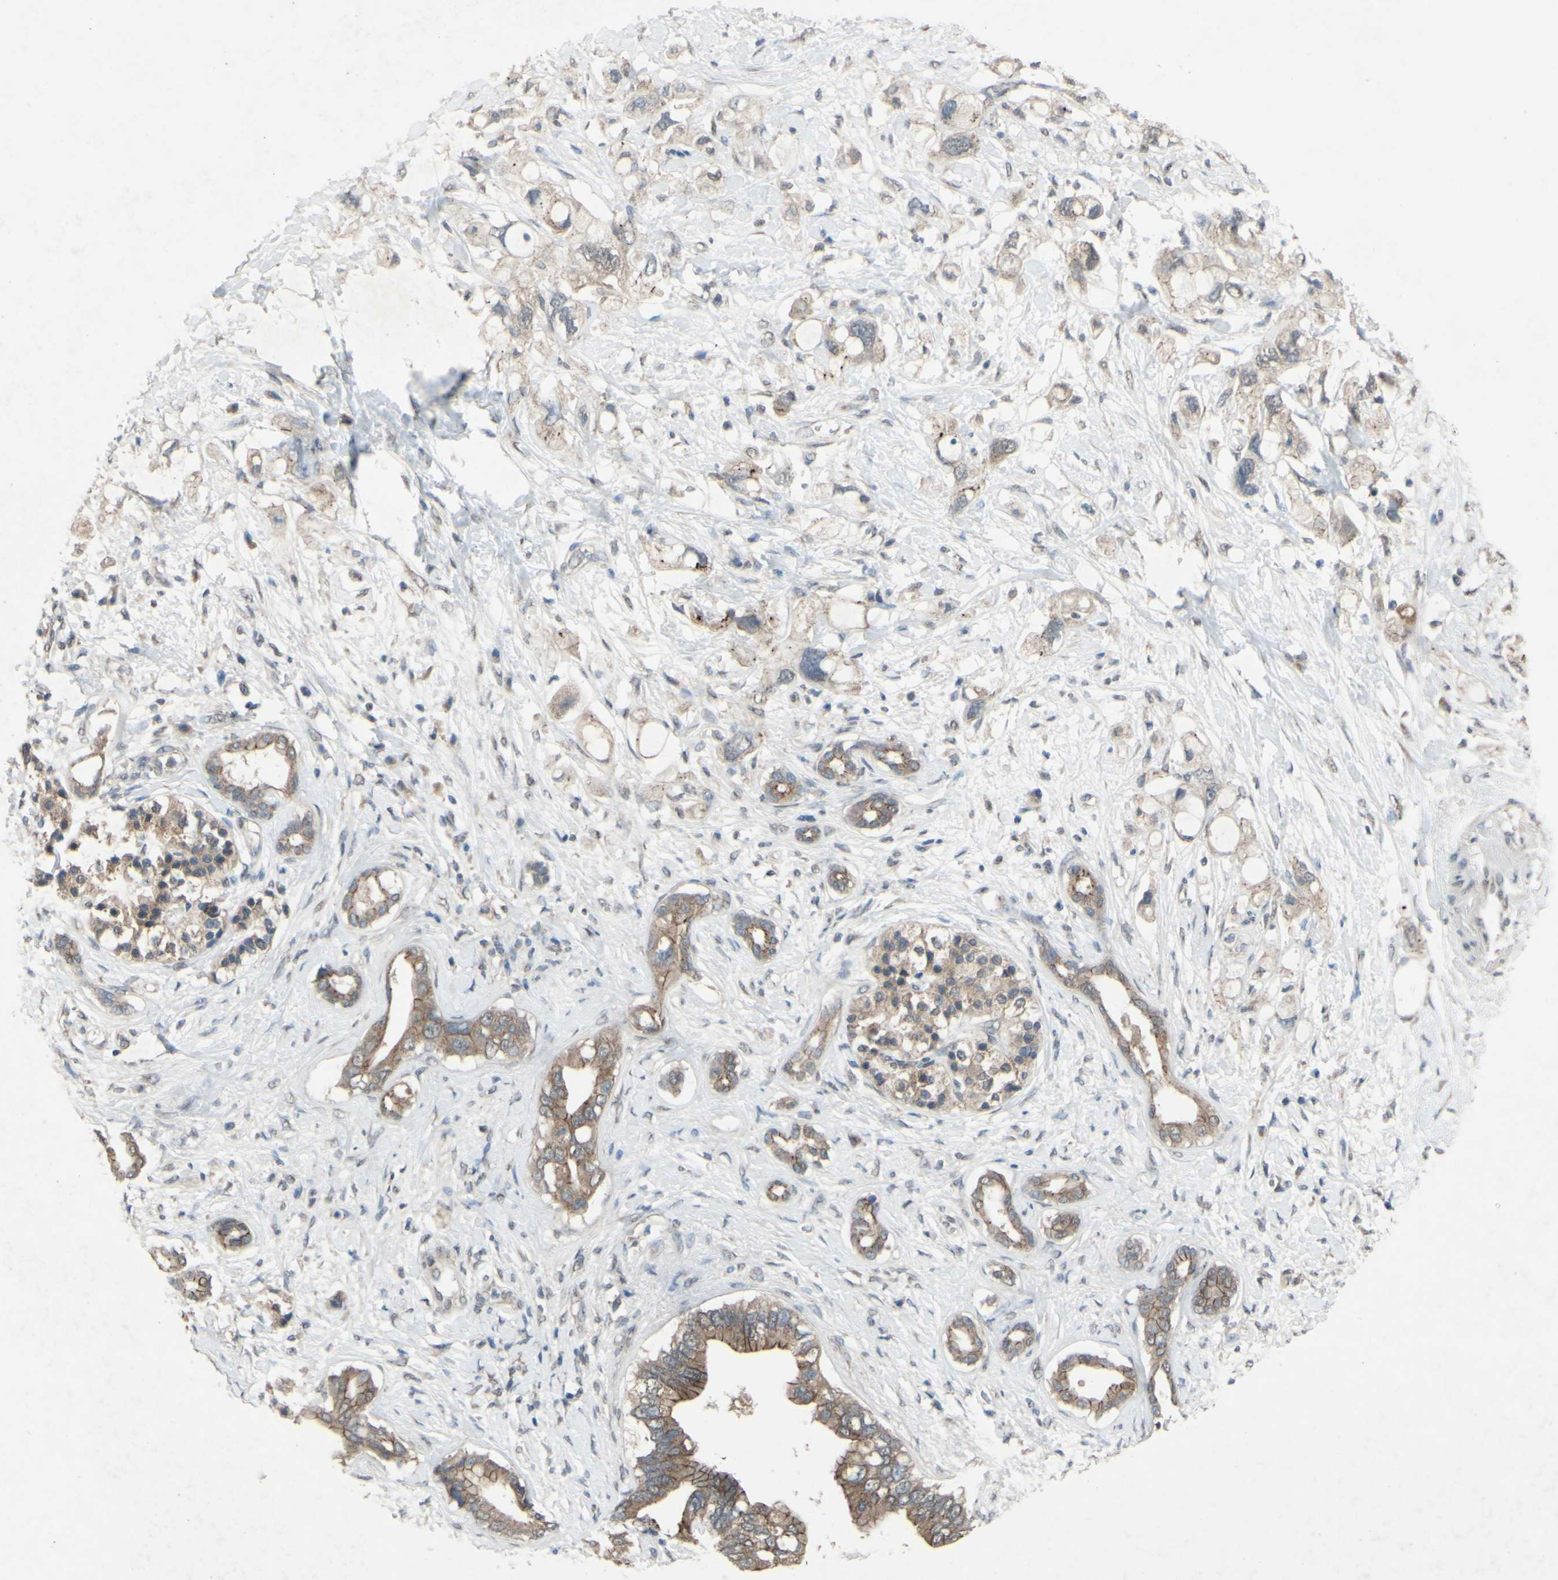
{"staining": {"intensity": "moderate", "quantity": ">75%", "location": "cytoplasmic/membranous"}, "tissue": "pancreatic cancer", "cell_type": "Tumor cells", "image_type": "cancer", "snomed": [{"axis": "morphology", "description": "Adenocarcinoma, NOS"}, {"axis": "topography", "description": "Pancreas"}], "caption": "IHC staining of pancreatic cancer, which displays medium levels of moderate cytoplasmic/membranous positivity in approximately >75% of tumor cells indicating moderate cytoplasmic/membranous protein expression. The staining was performed using DAB (brown) for protein detection and nuclei were counterstained in hematoxylin (blue).", "gene": "CDCP1", "patient": {"sex": "female", "age": 56}}